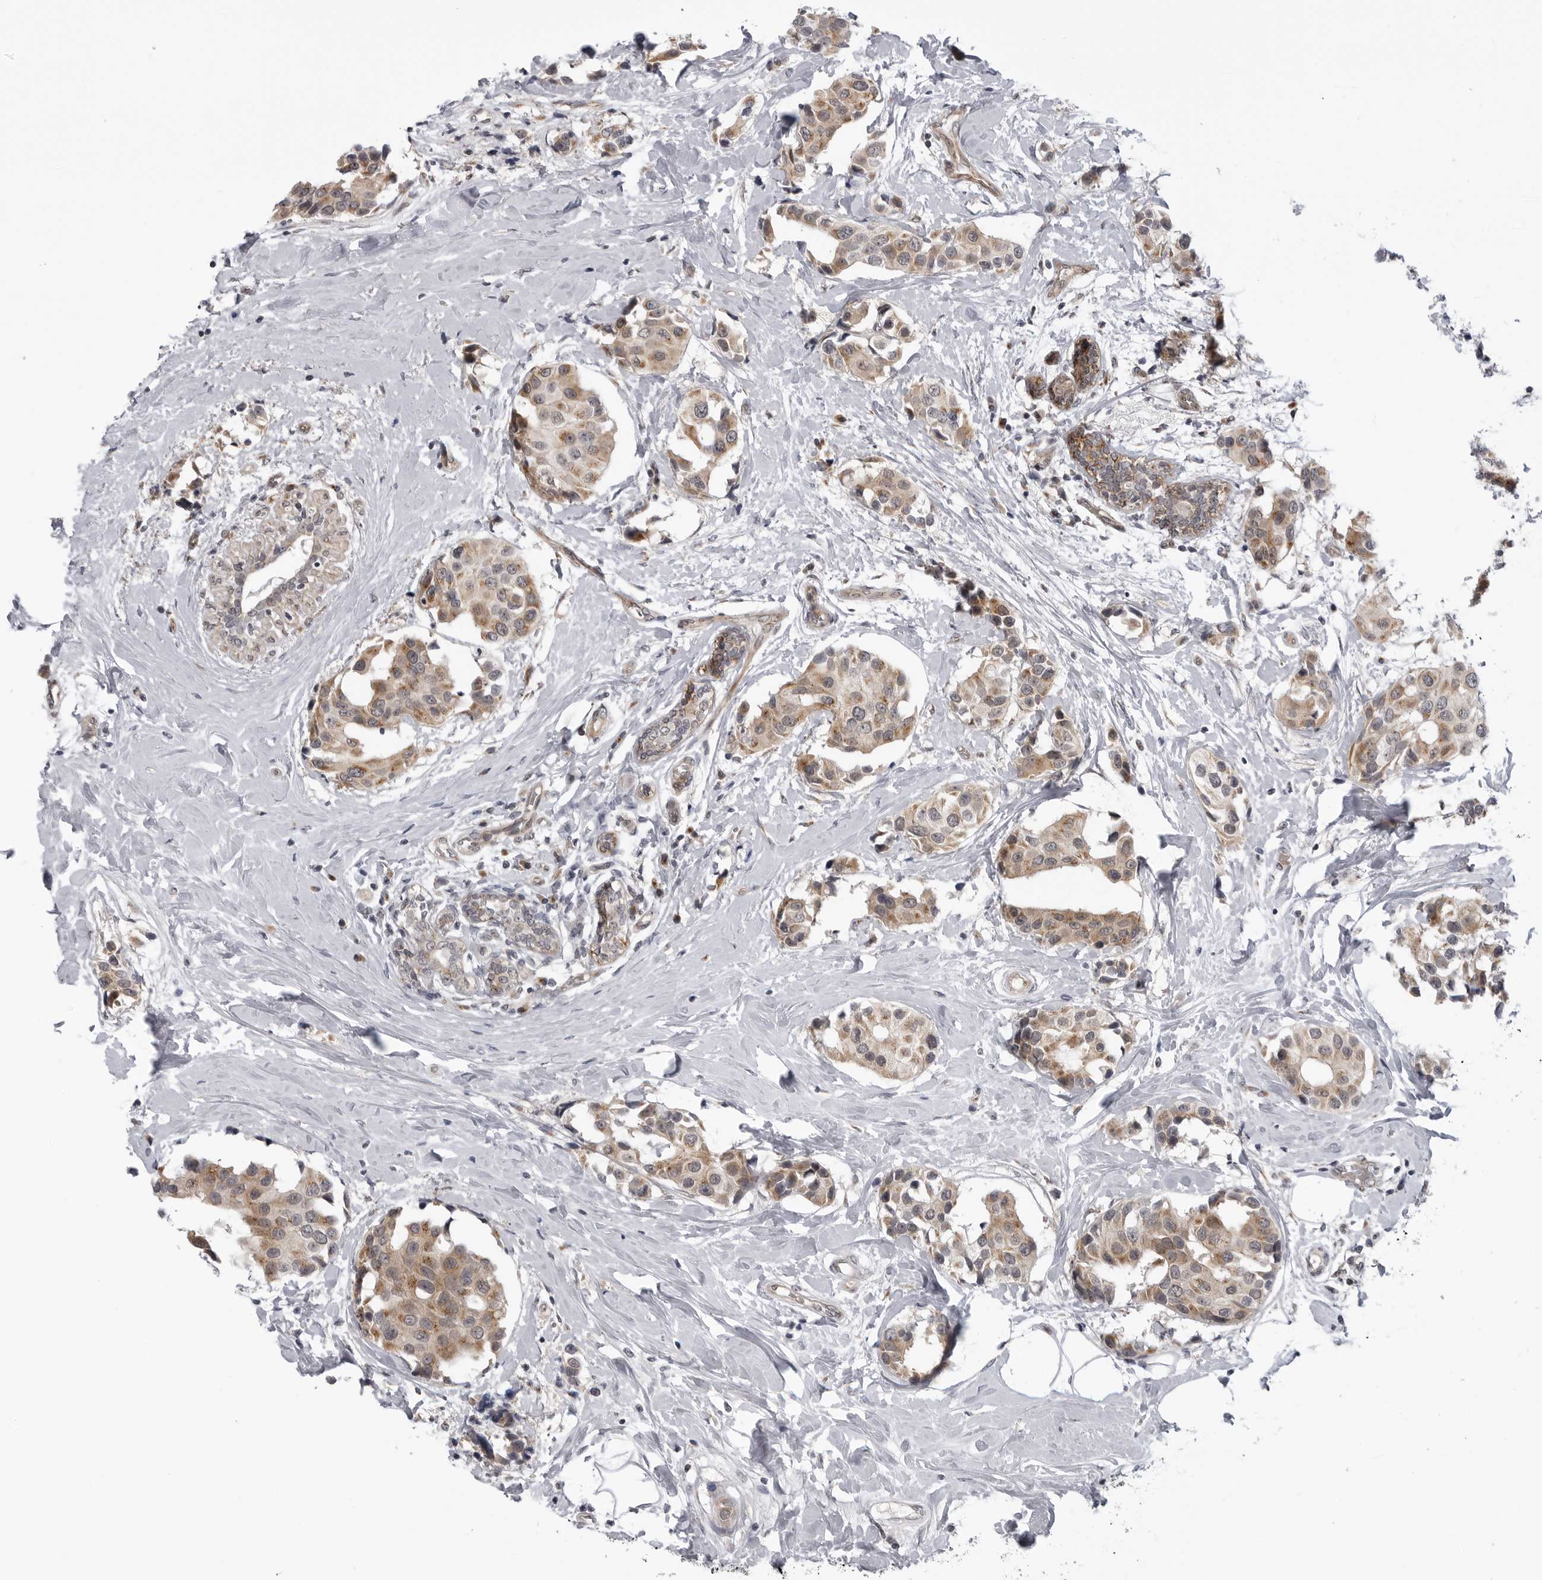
{"staining": {"intensity": "moderate", "quantity": ">75%", "location": "cytoplasmic/membranous"}, "tissue": "breast cancer", "cell_type": "Tumor cells", "image_type": "cancer", "snomed": [{"axis": "morphology", "description": "Normal tissue, NOS"}, {"axis": "morphology", "description": "Duct carcinoma"}, {"axis": "topography", "description": "Breast"}], "caption": "Brown immunohistochemical staining in breast cancer (infiltrating ductal carcinoma) displays moderate cytoplasmic/membranous staining in about >75% of tumor cells.", "gene": "LRRC45", "patient": {"sex": "female", "age": 39}}